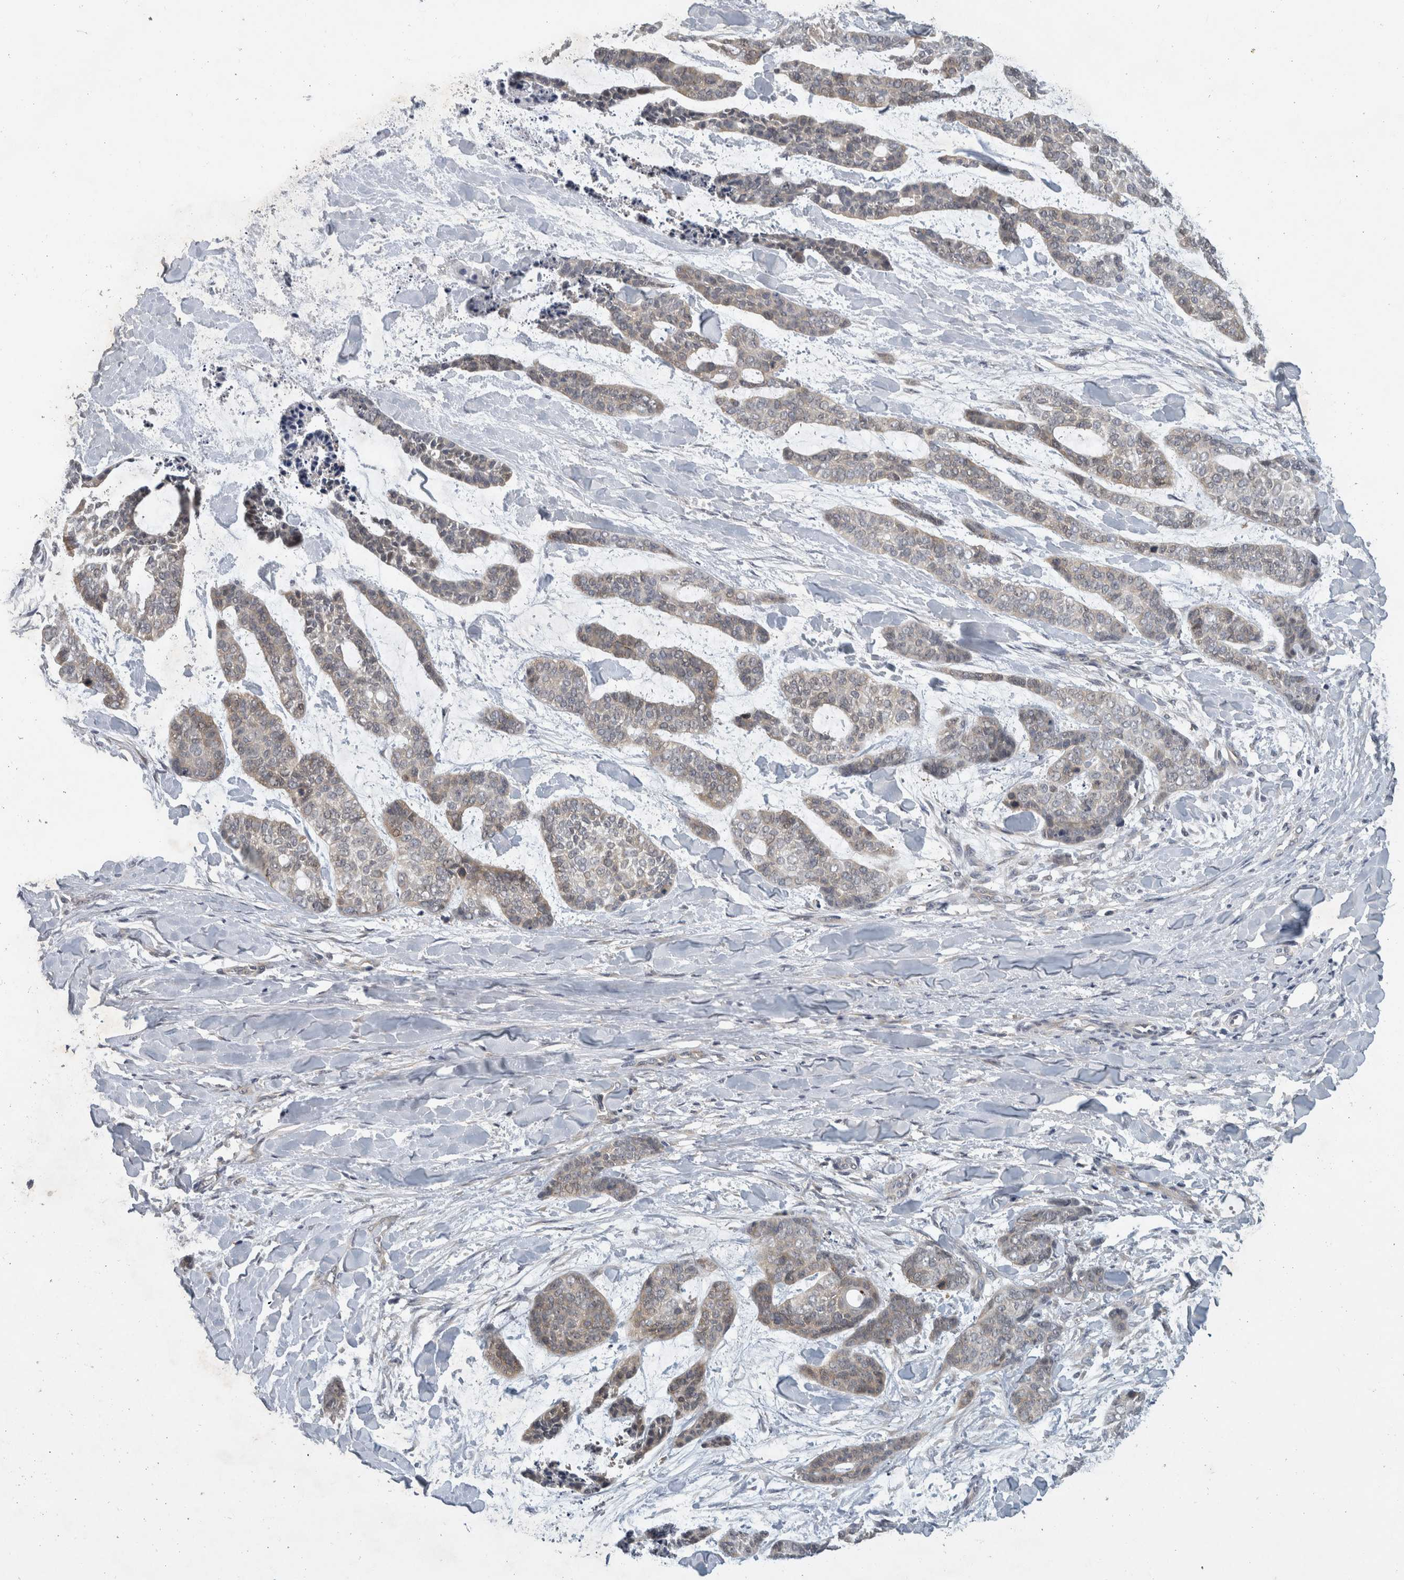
{"staining": {"intensity": "weak", "quantity": "<25%", "location": "cytoplasmic/membranous"}, "tissue": "skin cancer", "cell_type": "Tumor cells", "image_type": "cancer", "snomed": [{"axis": "morphology", "description": "Basal cell carcinoma"}, {"axis": "topography", "description": "Skin"}], "caption": "DAB (3,3'-diaminobenzidine) immunohistochemical staining of human skin cancer (basal cell carcinoma) demonstrates no significant staining in tumor cells. (DAB immunohistochemistry (IHC) with hematoxylin counter stain).", "gene": "AASDHPPT", "patient": {"sex": "female", "age": 64}}